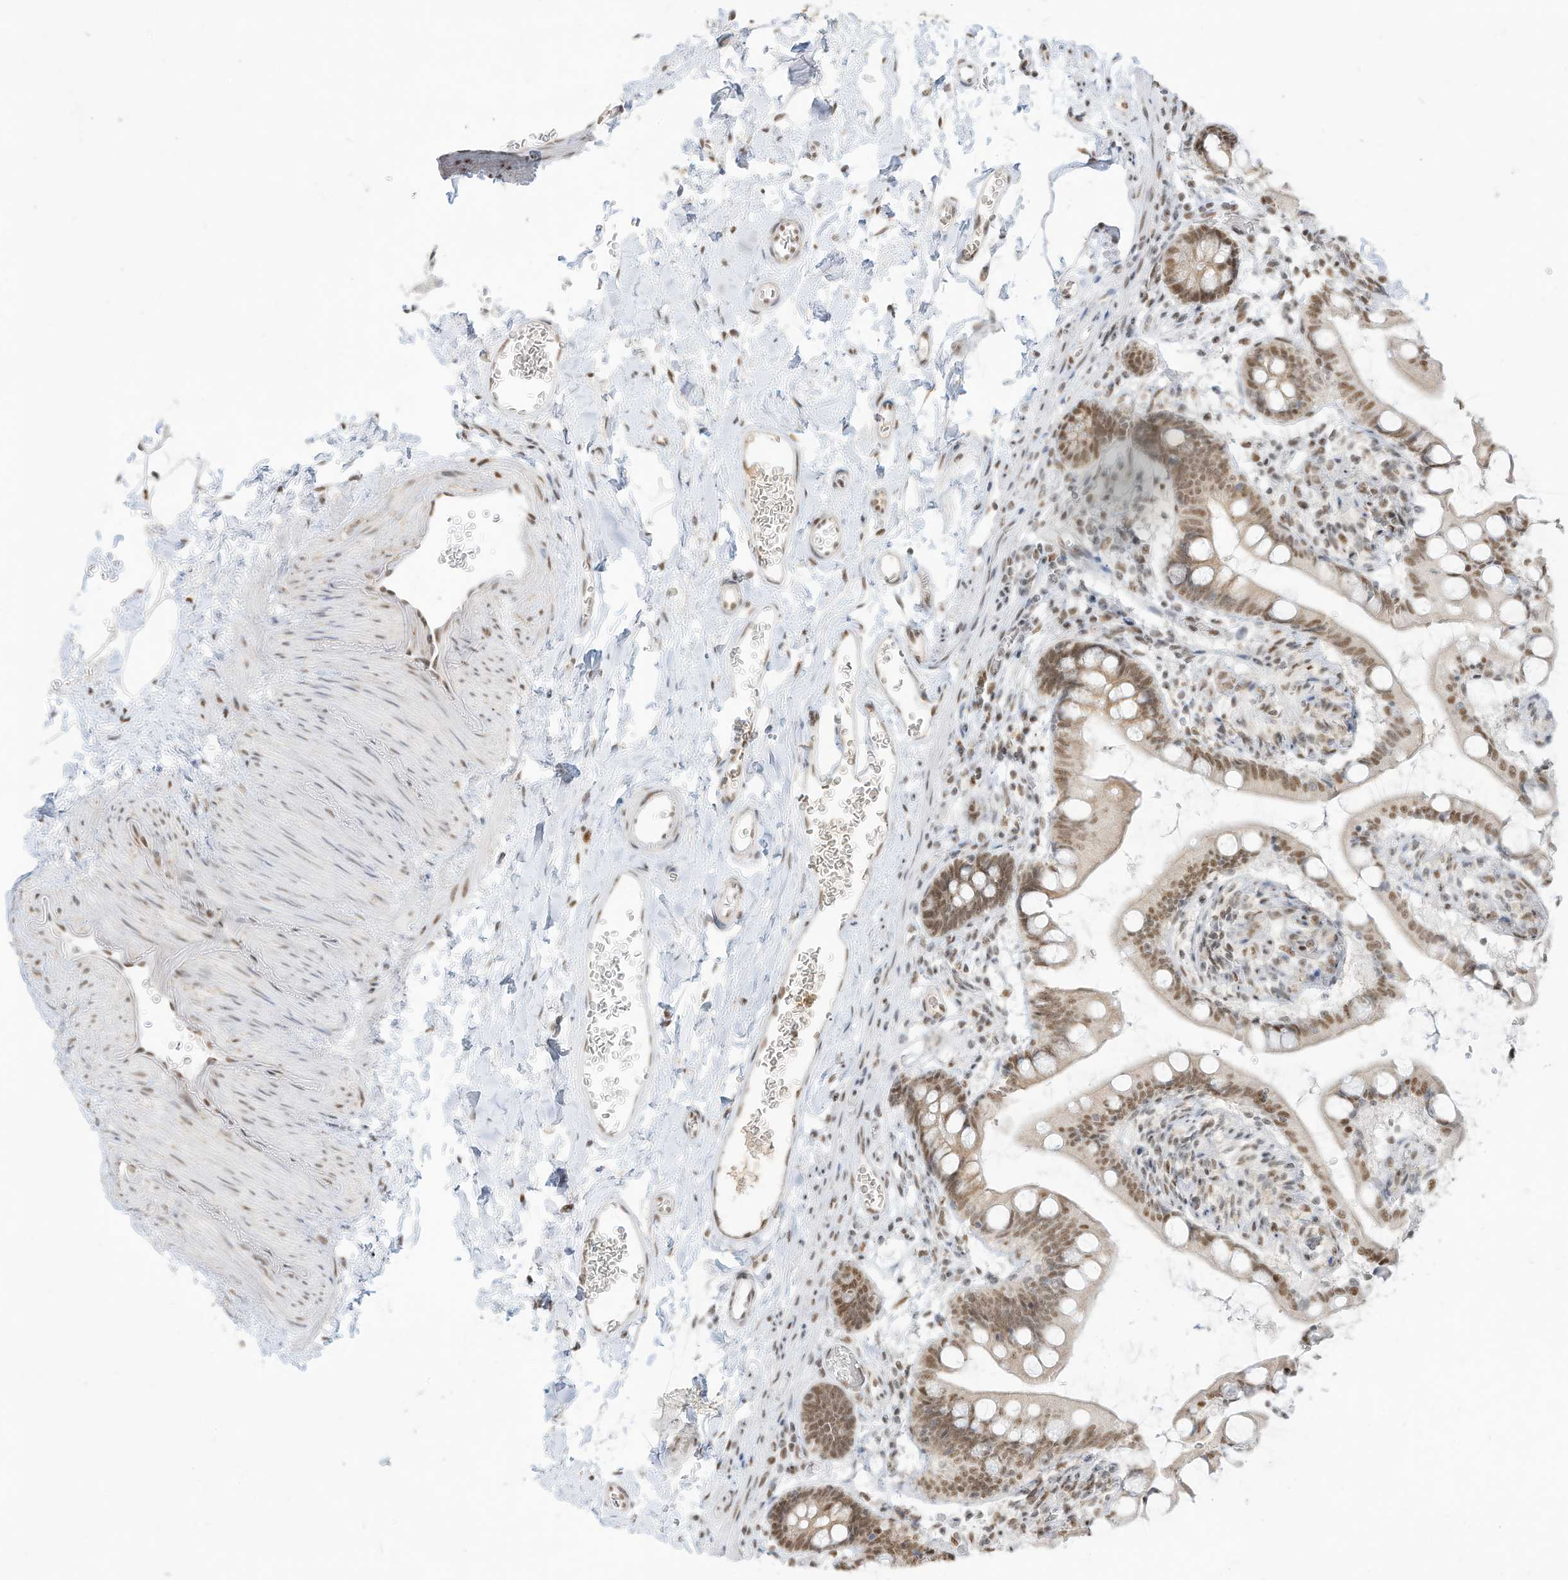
{"staining": {"intensity": "moderate", "quantity": ">75%", "location": "nuclear"}, "tissue": "small intestine", "cell_type": "Glandular cells", "image_type": "normal", "snomed": [{"axis": "morphology", "description": "Normal tissue, NOS"}, {"axis": "topography", "description": "Small intestine"}], "caption": "Immunohistochemical staining of unremarkable small intestine displays moderate nuclear protein staining in approximately >75% of glandular cells.", "gene": "NHSL1", "patient": {"sex": "male", "age": 52}}